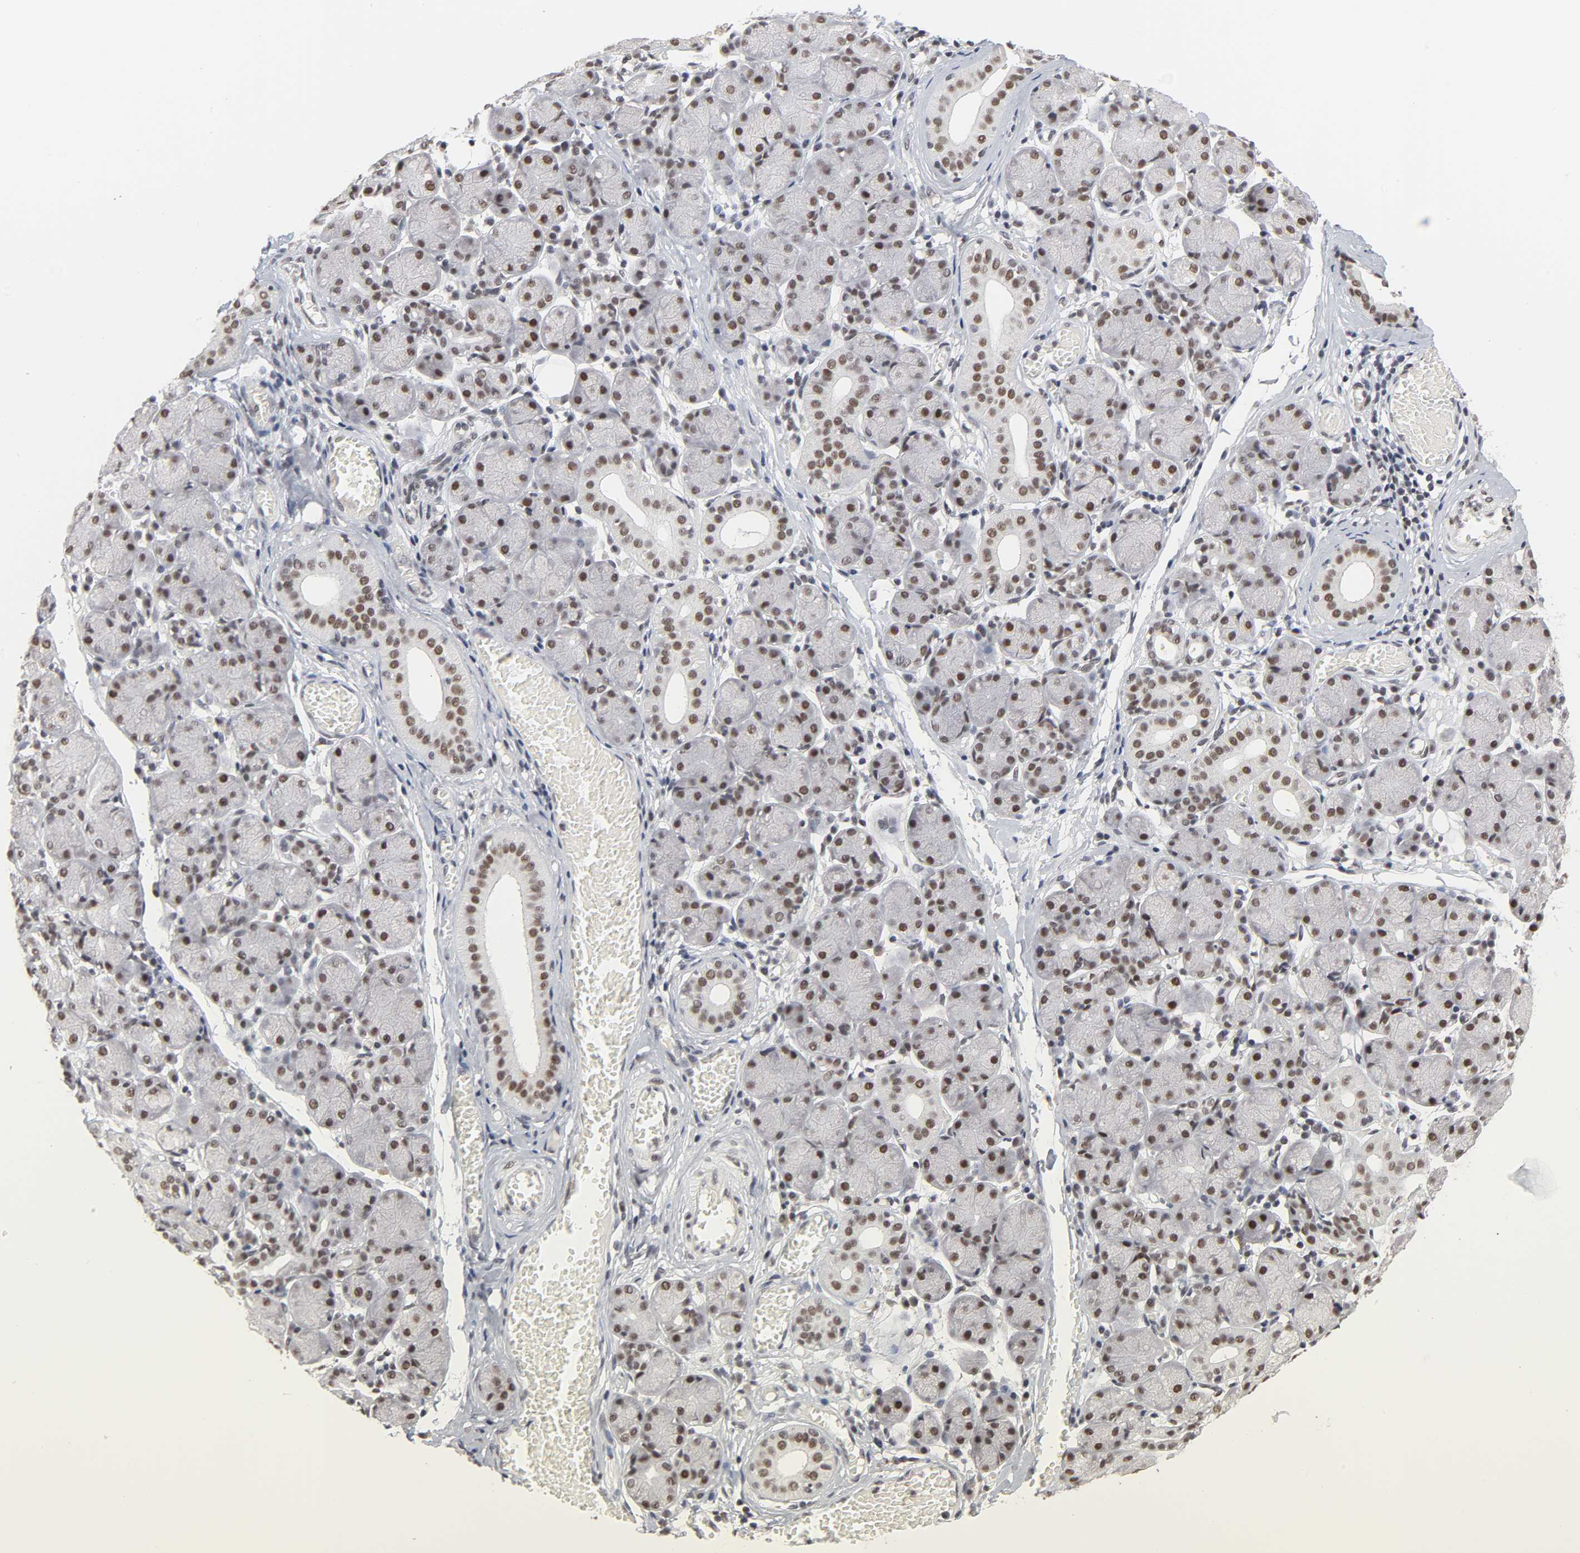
{"staining": {"intensity": "moderate", "quantity": ">75%", "location": "nuclear"}, "tissue": "salivary gland", "cell_type": "Glandular cells", "image_type": "normal", "snomed": [{"axis": "morphology", "description": "Normal tissue, NOS"}, {"axis": "topography", "description": "Salivary gland"}], "caption": "A histopathology image showing moderate nuclear positivity in about >75% of glandular cells in unremarkable salivary gland, as visualized by brown immunohistochemical staining.", "gene": "TRIM33", "patient": {"sex": "female", "age": 24}}